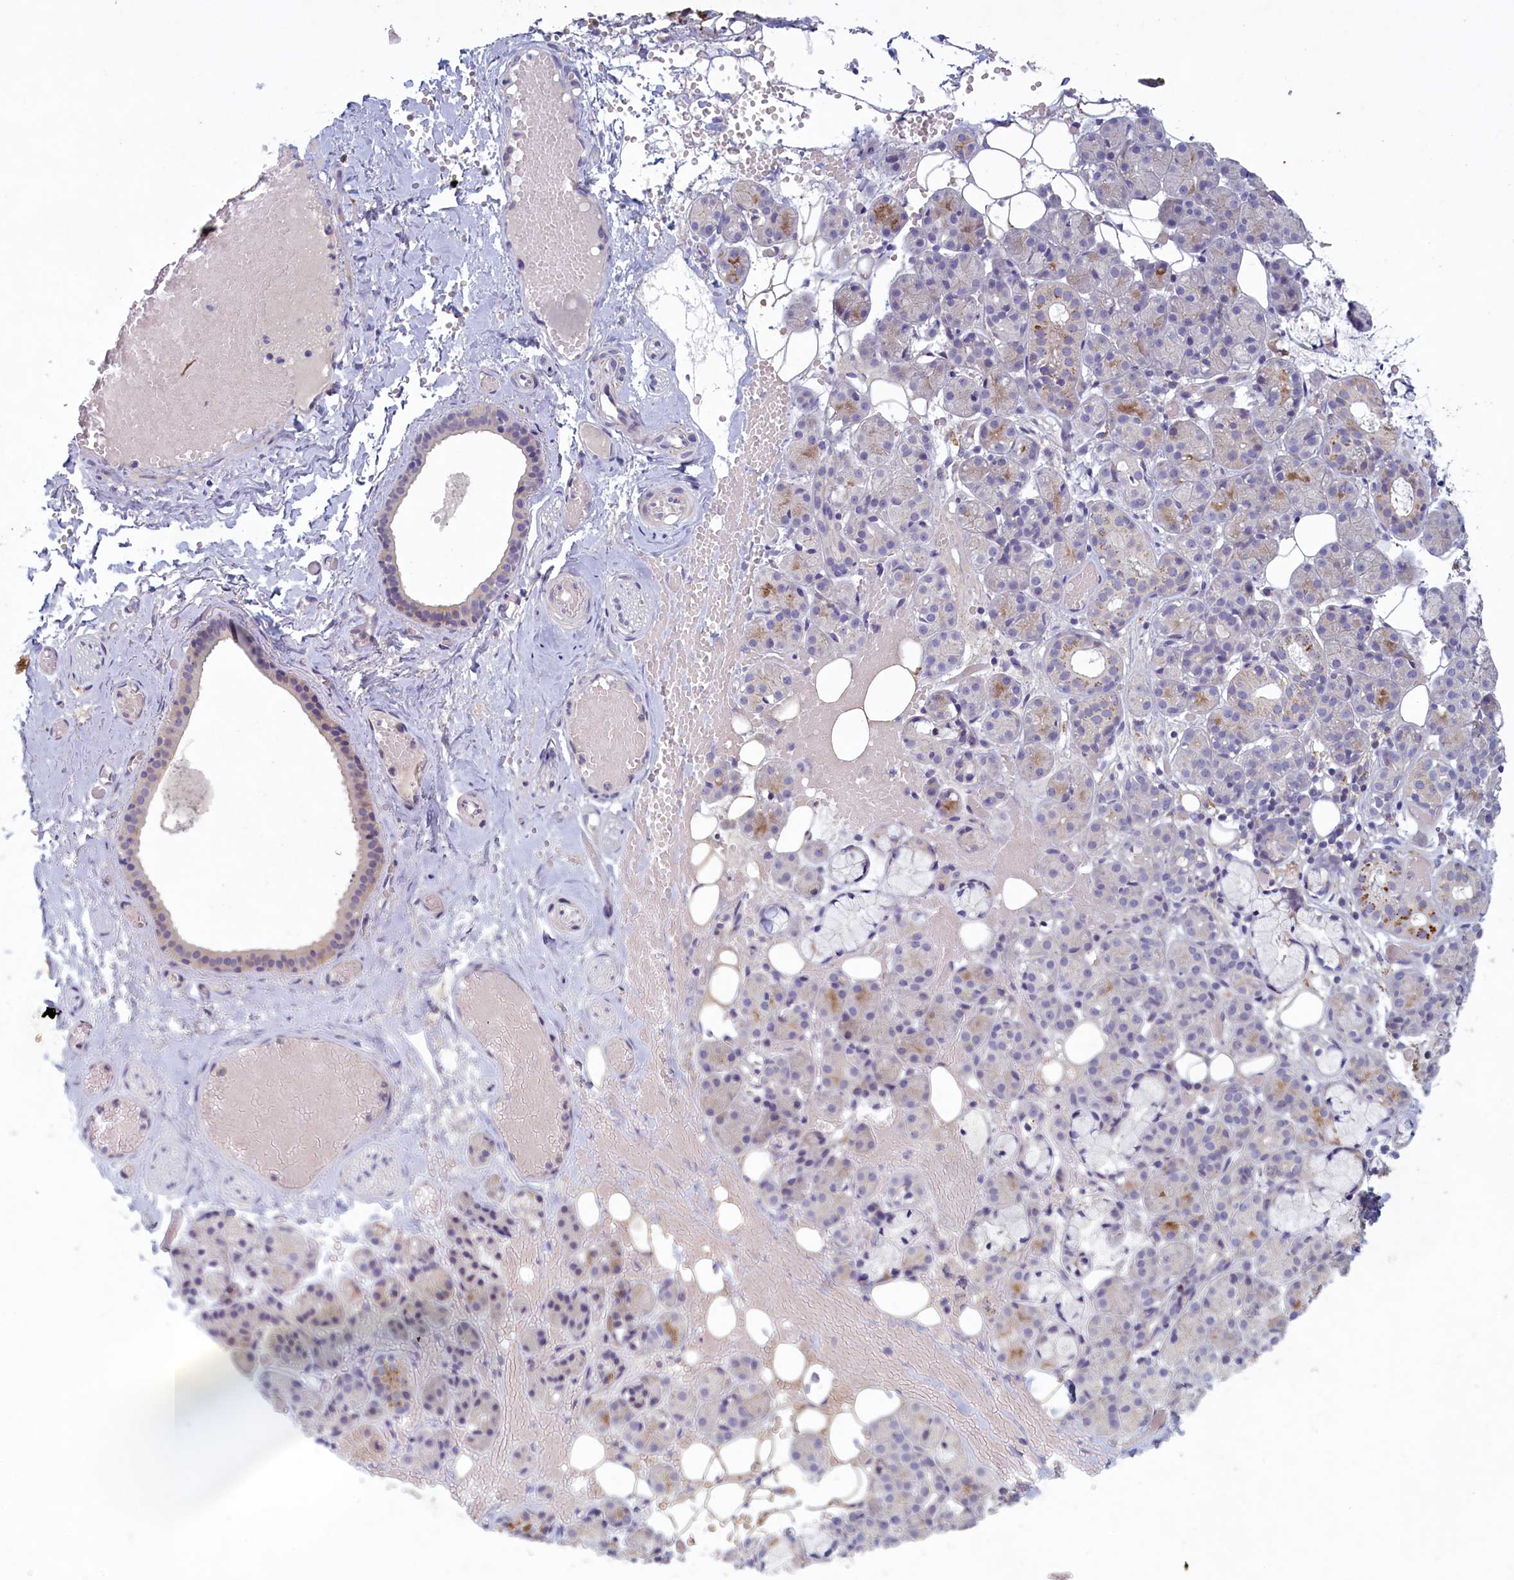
{"staining": {"intensity": "negative", "quantity": "none", "location": "none"}, "tissue": "salivary gland", "cell_type": "Glandular cells", "image_type": "normal", "snomed": [{"axis": "morphology", "description": "Normal tissue, NOS"}, {"axis": "topography", "description": "Salivary gland"}], "caption": "There is no significant positivity in glandular cells of salivary gland. The staining is performed using DAB (3,3'-diaminobenzidine) brown chromogen with nuclei counter-stained in using hematoxylin.", "gene": "PLEKHG6", "patient": {"sex": "male", "age": 63}}